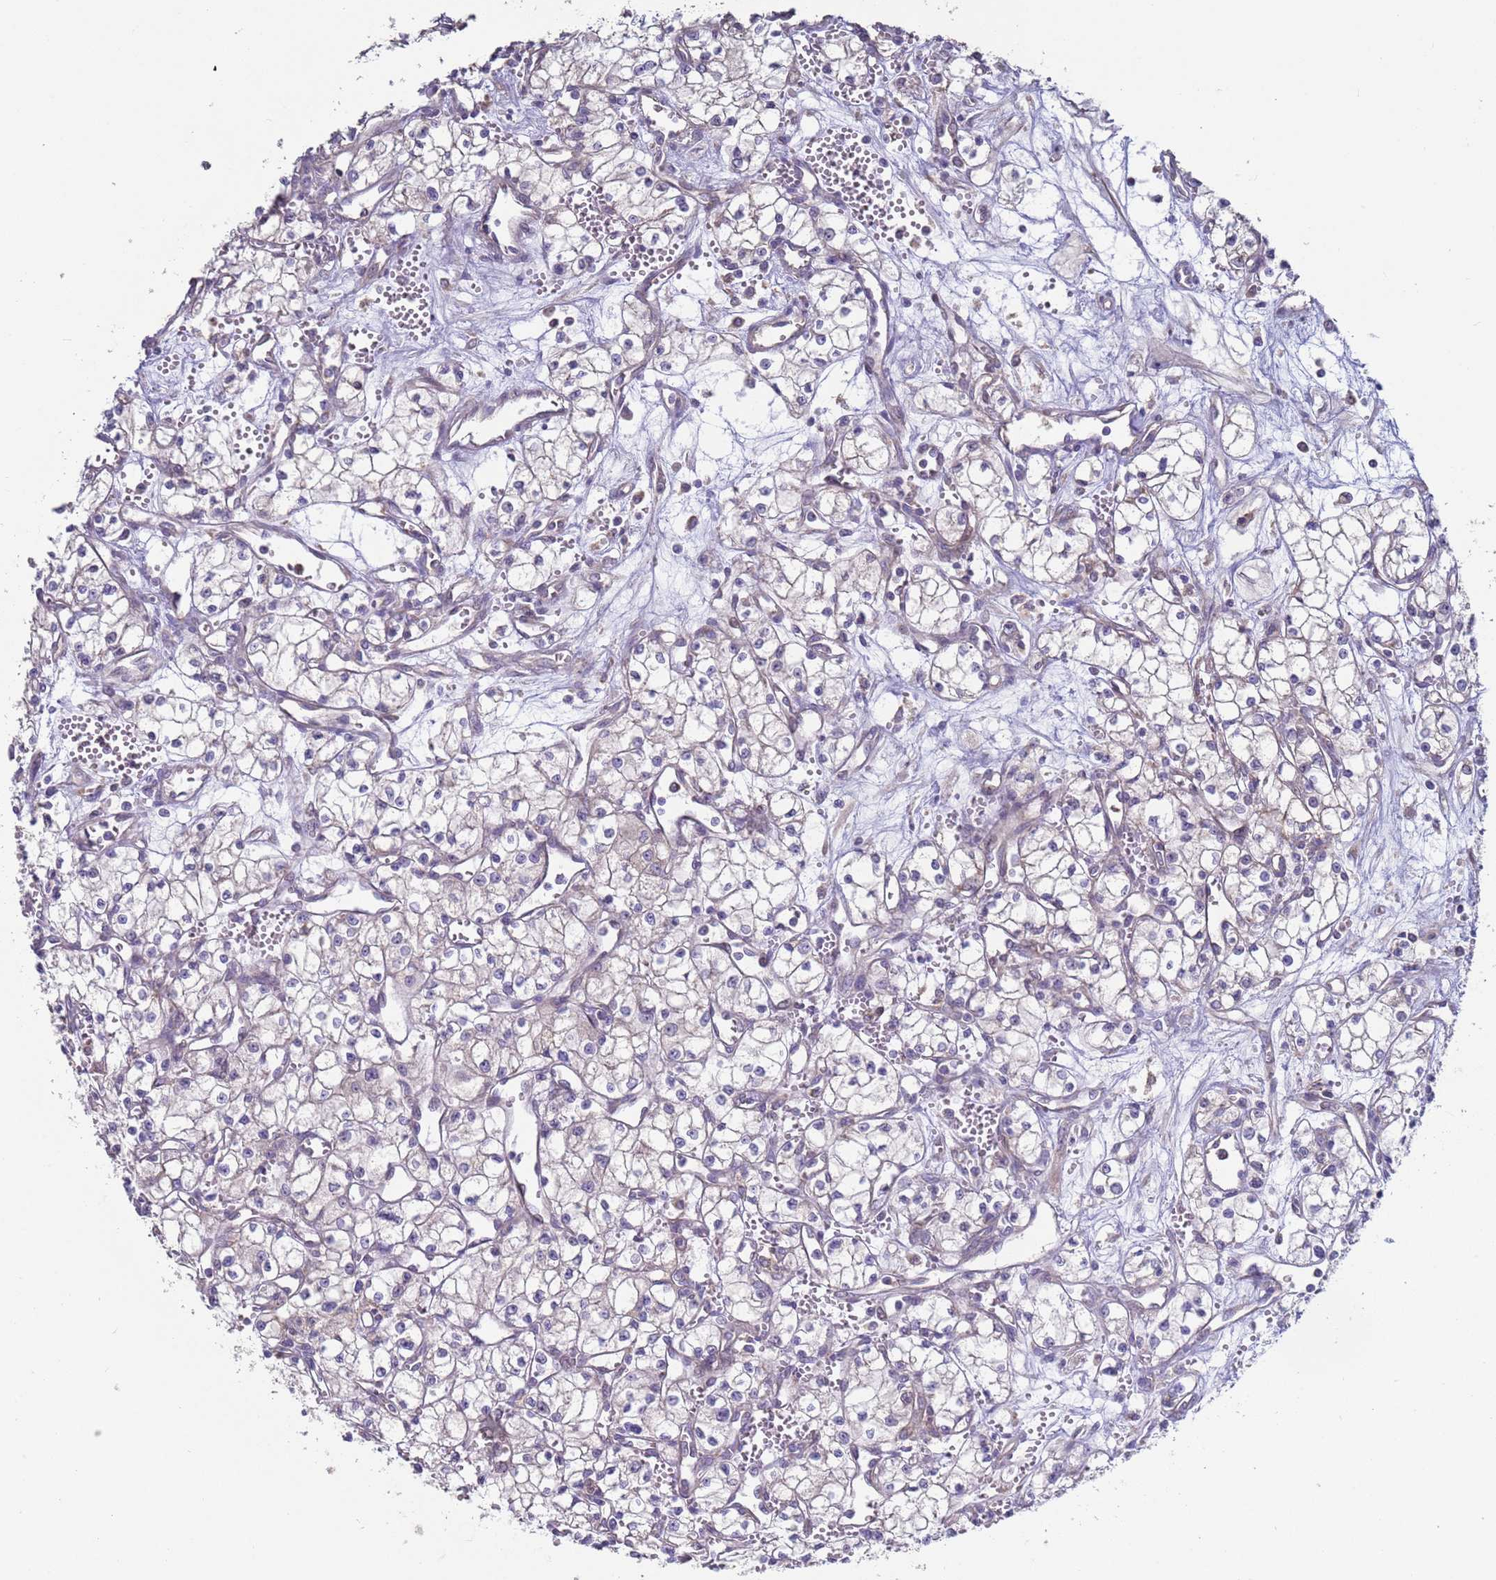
{"staining": {"intensity": "negative", "quantity": "none", "location": "none"}, "tissue": "renal cancer", "cell_type": "Tumor cells", "image_type": "cancer", "snomed": [{"axis": "morphology", "description": "Adenocarcinoma, NOS"}, {"axis": "topography", "description": "Kidney"}], "caption": "High magnification brightfield microscopy of renal adenocarcinoma stained with DAB (3,3'-diaminobenzidine) (brown) and counterstained with hematoxylin (blue): tumor cells show no significant staining.", "gene": "DIP2B", "patient": {"sex": "male", "age": 59}}